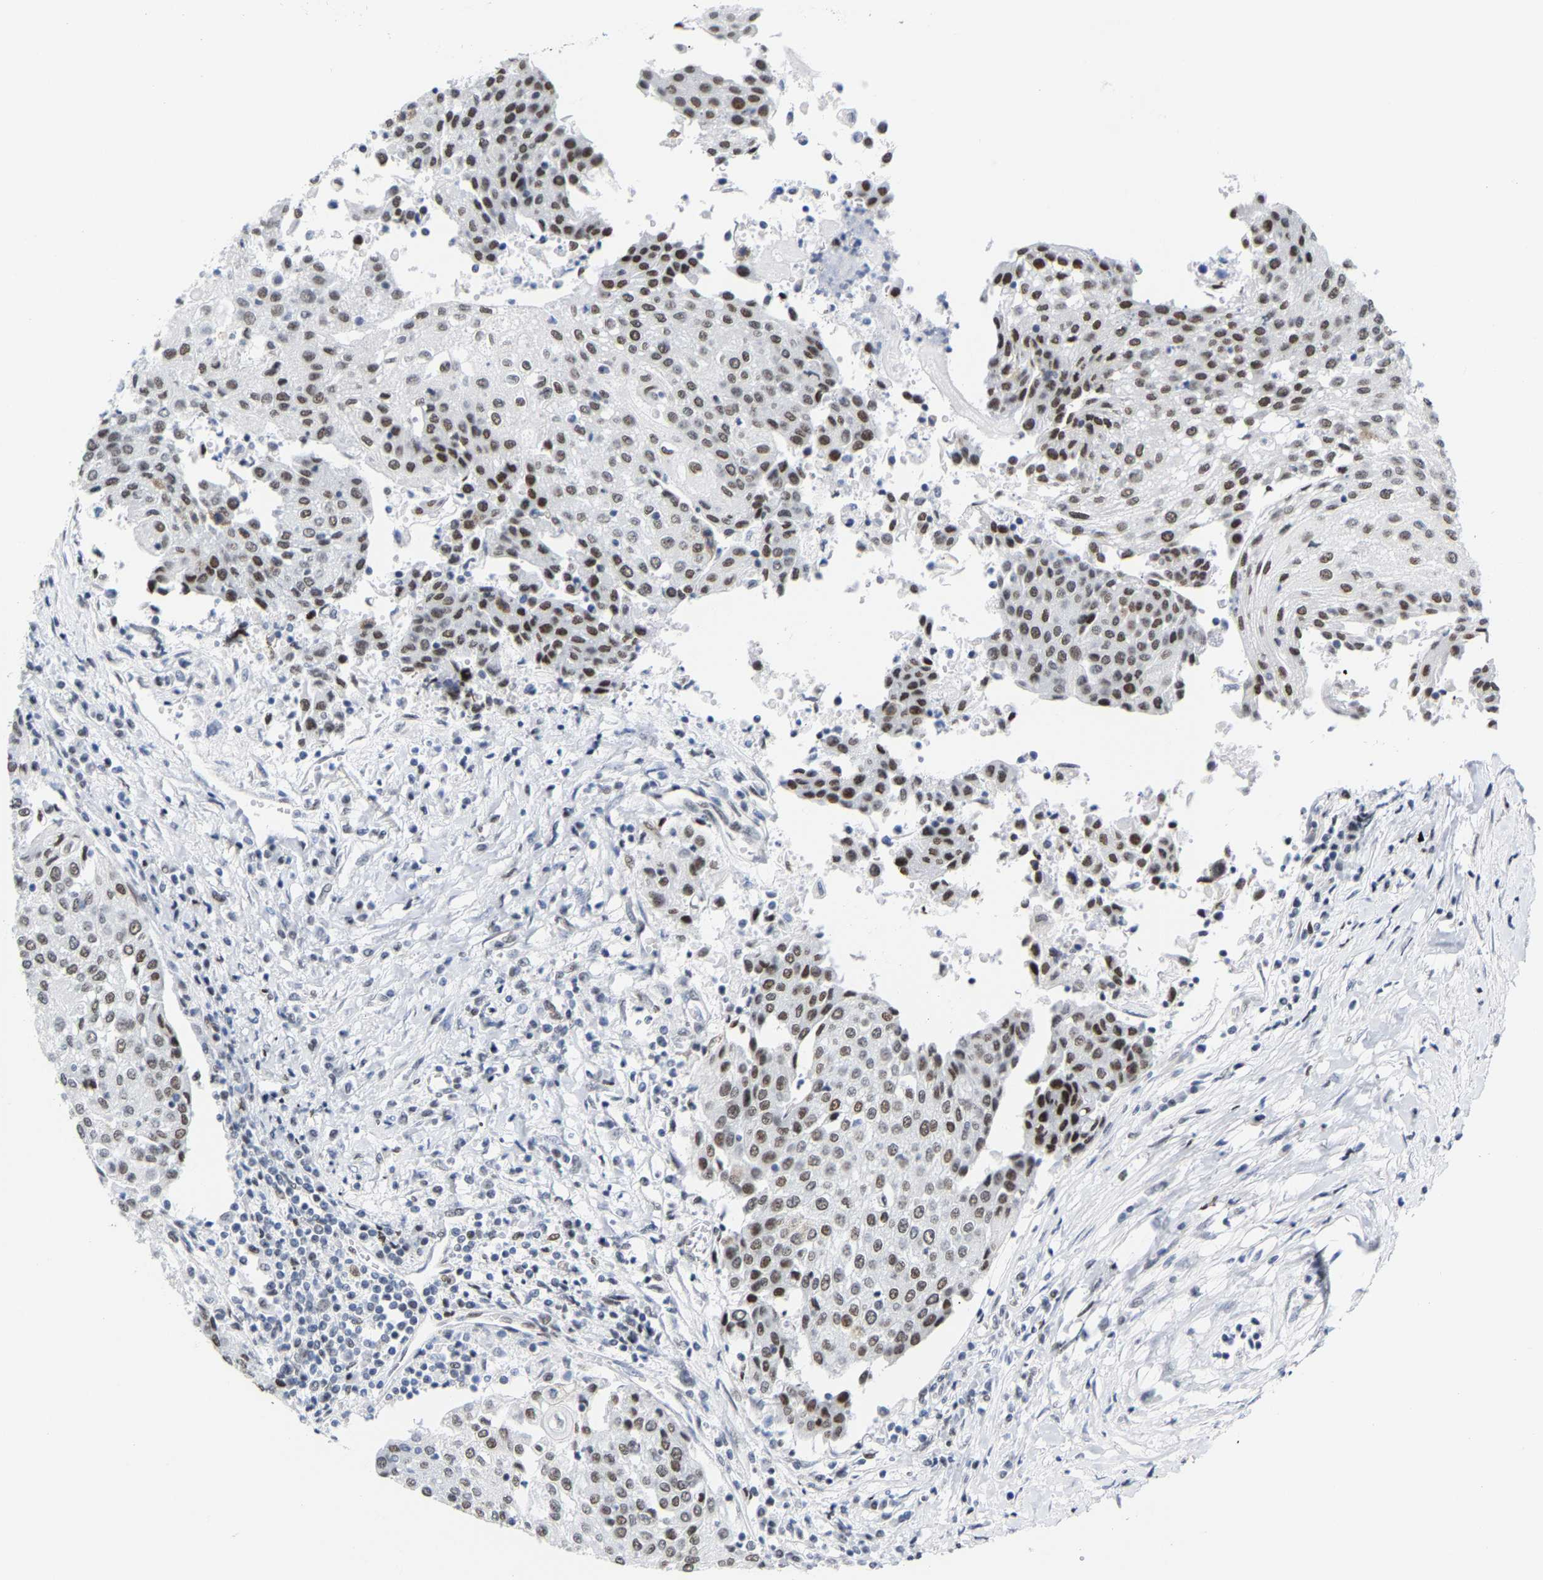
{"staining": {"intensity": "moderate", "quantity": ">75%", "location": "nuclear"}, "tissue": "urothelial cancer", "cell_type": "Tumor cells", "image_type": "cancer", "snomed": [{"axis": "morphology", "description": "Urothelial carcinoma, High grade"}, {"axis": "topography", "description": "Urinary bladder"}], "caption": "Protein analysis of urothelial carcinoma (high-grade) tissue displays moderate nuclear positivity in about >75% of tumor cells.", "gene": "FAM180A", "patient": {"sex": "female", "age": 85}}